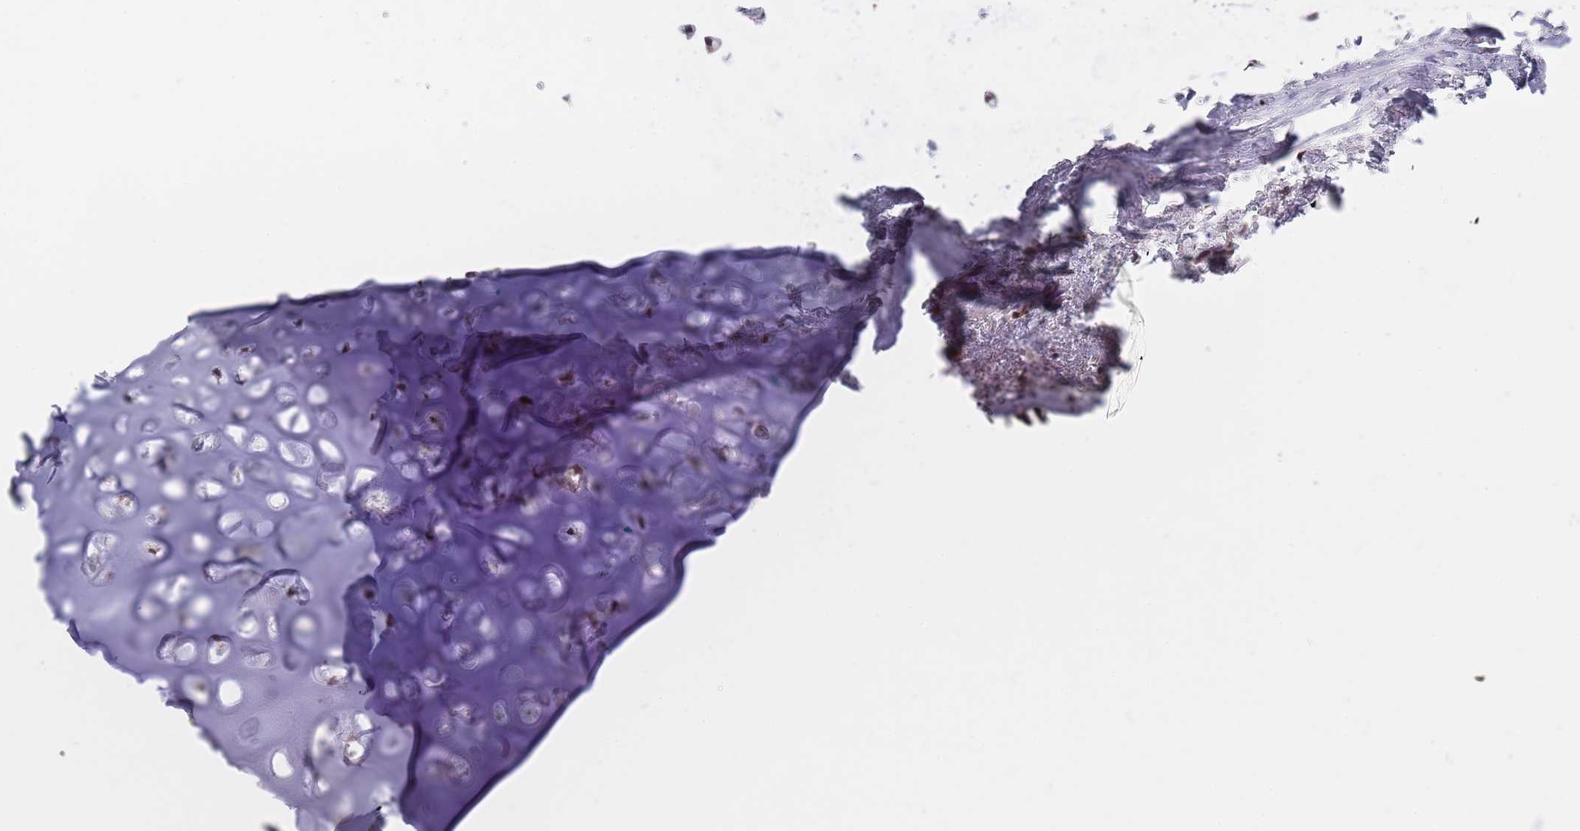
{"staining": {"intensity": "moderate", "quantity": "25%-75%", "location": "nuclear"}, "tissue": "soft tissue", "cell_type": "Chondrocytes", "image_type": "normal", "snomed": [{"axis": "morphology", "description": "Normal tissue, NOS"}, {"axis": "topography", "description": "Cartilage tissue"}], "caption": "Chondrocytes show moderate nuclear positivity in approximately 25%-75% of cells in benign soft tissue.", "gene": "SLC25A32", "patient": {"sex": "male", "age": 66}}